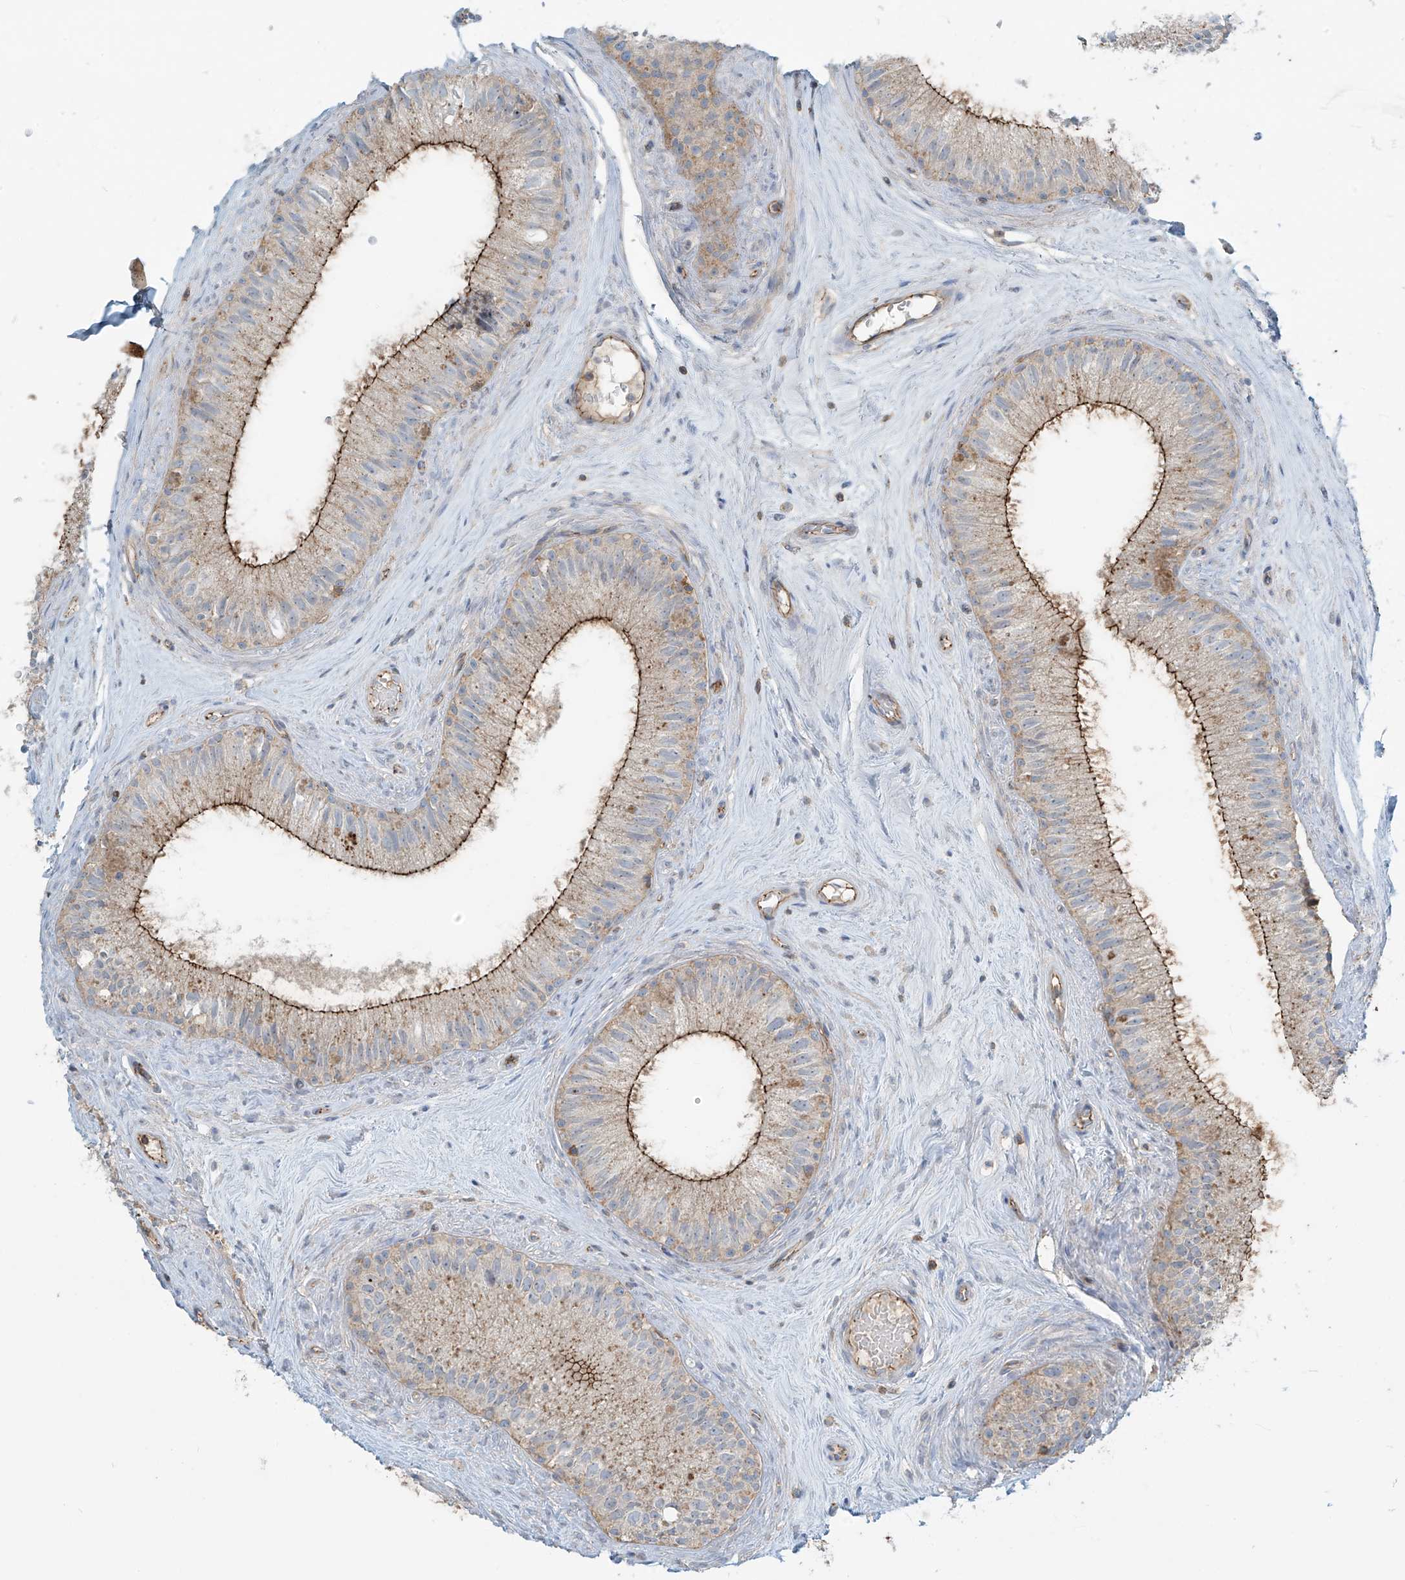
{"staining": {"intensity": "strong", "quantity": ">75%", "location": "cytoplasmic/membranous"}, "tissue": "epididymis", "cell_type": "Glandular cells", "image_type": "normal", "snomed": [{"axis": "morphology", "description": "Normal tissue, NOS"}, {"axis": "topography", "description": "Epididymis"}], "caption": "The histopathology image displays a brown stain indicating the presence of a protein in the cytoplasmic/membranous of glandular cells in epididymis.", "gene": "SLC9A2", "patient": {"sex": "male", "age": 71}}